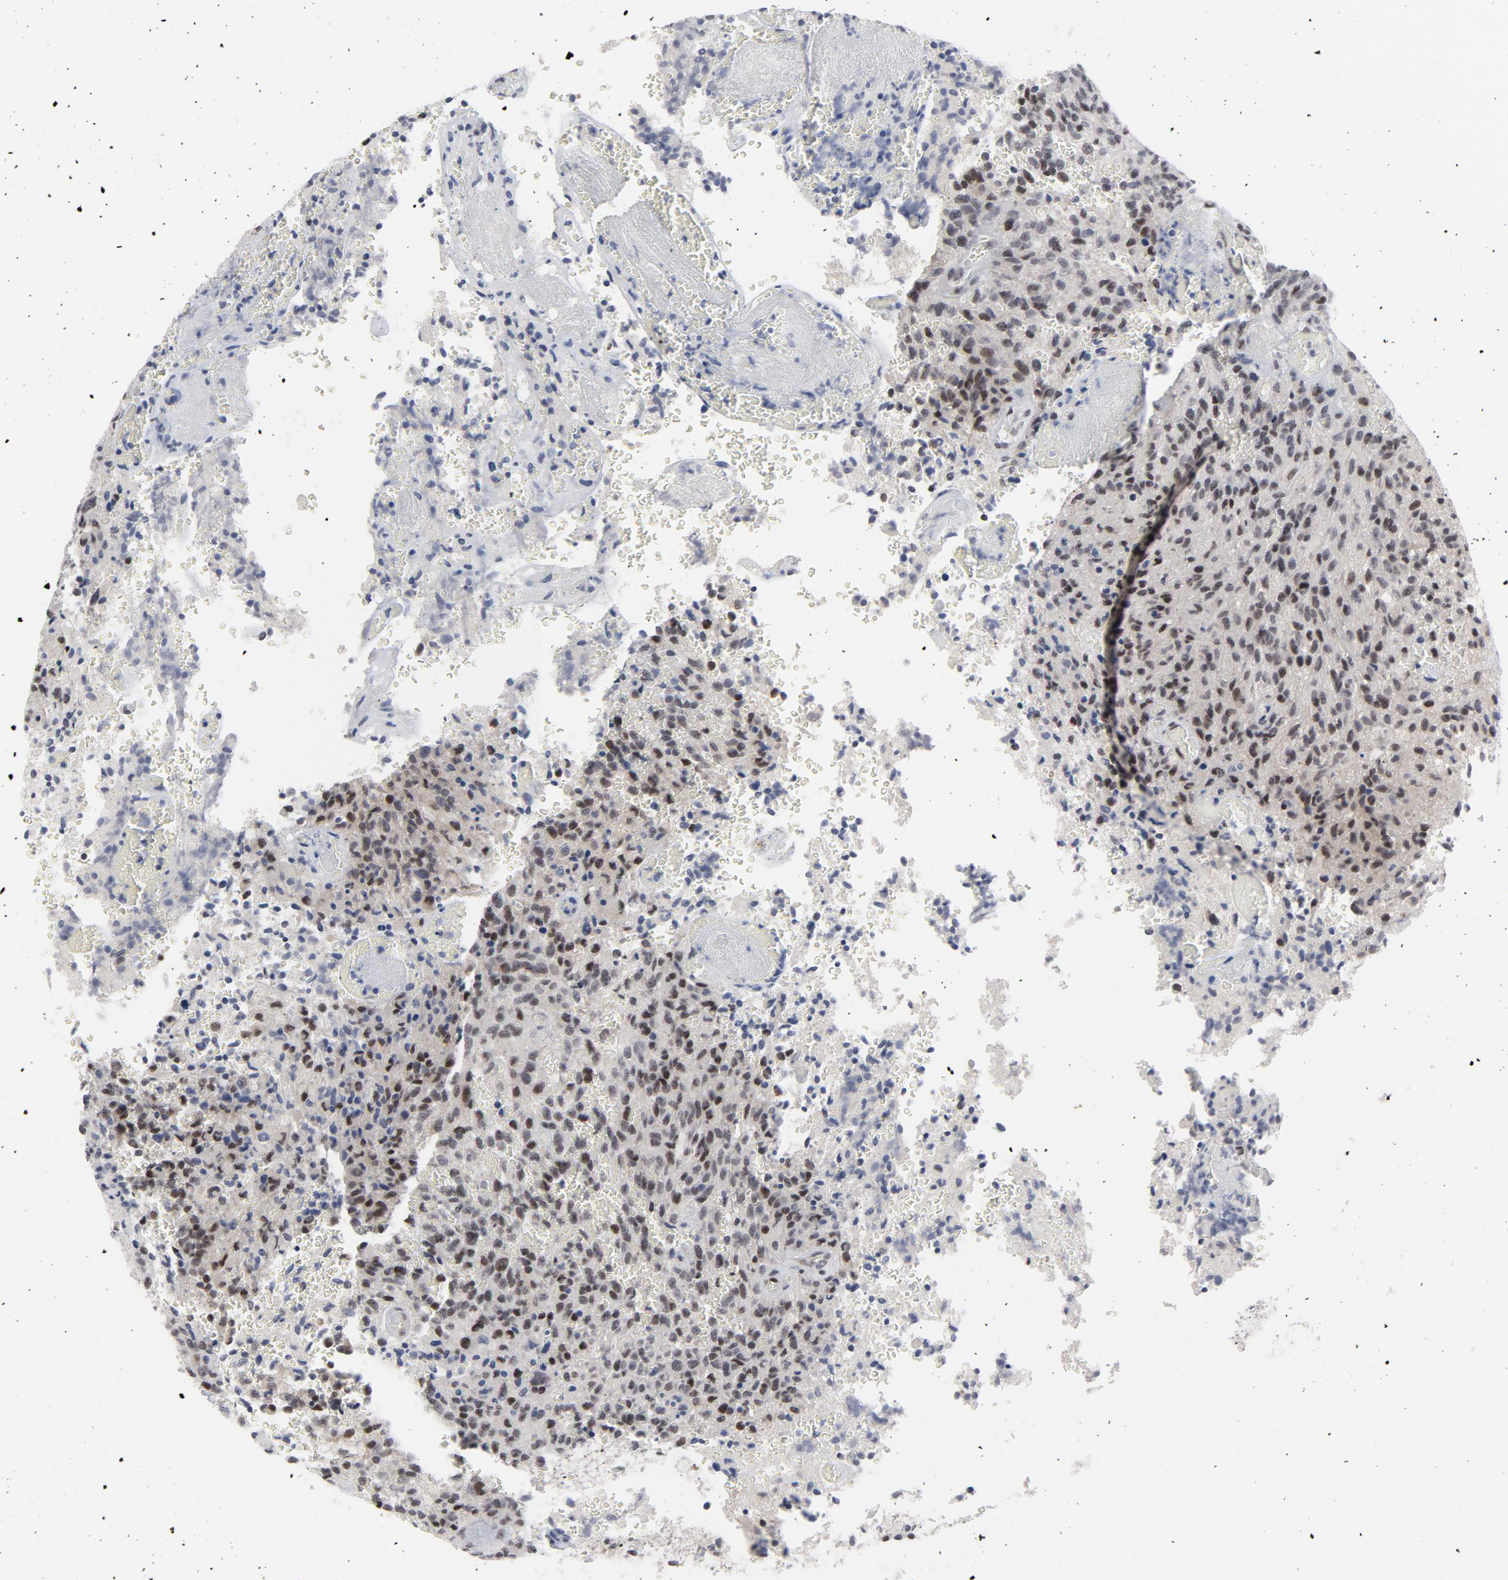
{"staining": {"intensity": "weak", "quantity": "25%-75%", "location": "nuclear"}, "tissue": "glioma", "cell_type": "Tumor cells", "image_type": "cancer", "snomed": [{"axis": "morphology", "description": "Normal tissue, NOS"}, {"axis": "morphology", "description": "Glioma, malignant, High grade"}, {"axis": "topography", "description": "Cerebral cortex"}], "caption": "Protein expression analysis of high-grade glioma (malignant) shows weak nuclear staining in about 25%-75% of tumor cells.", "gene": "GABPA", "patient": {"sex": "male", "age": 56}}